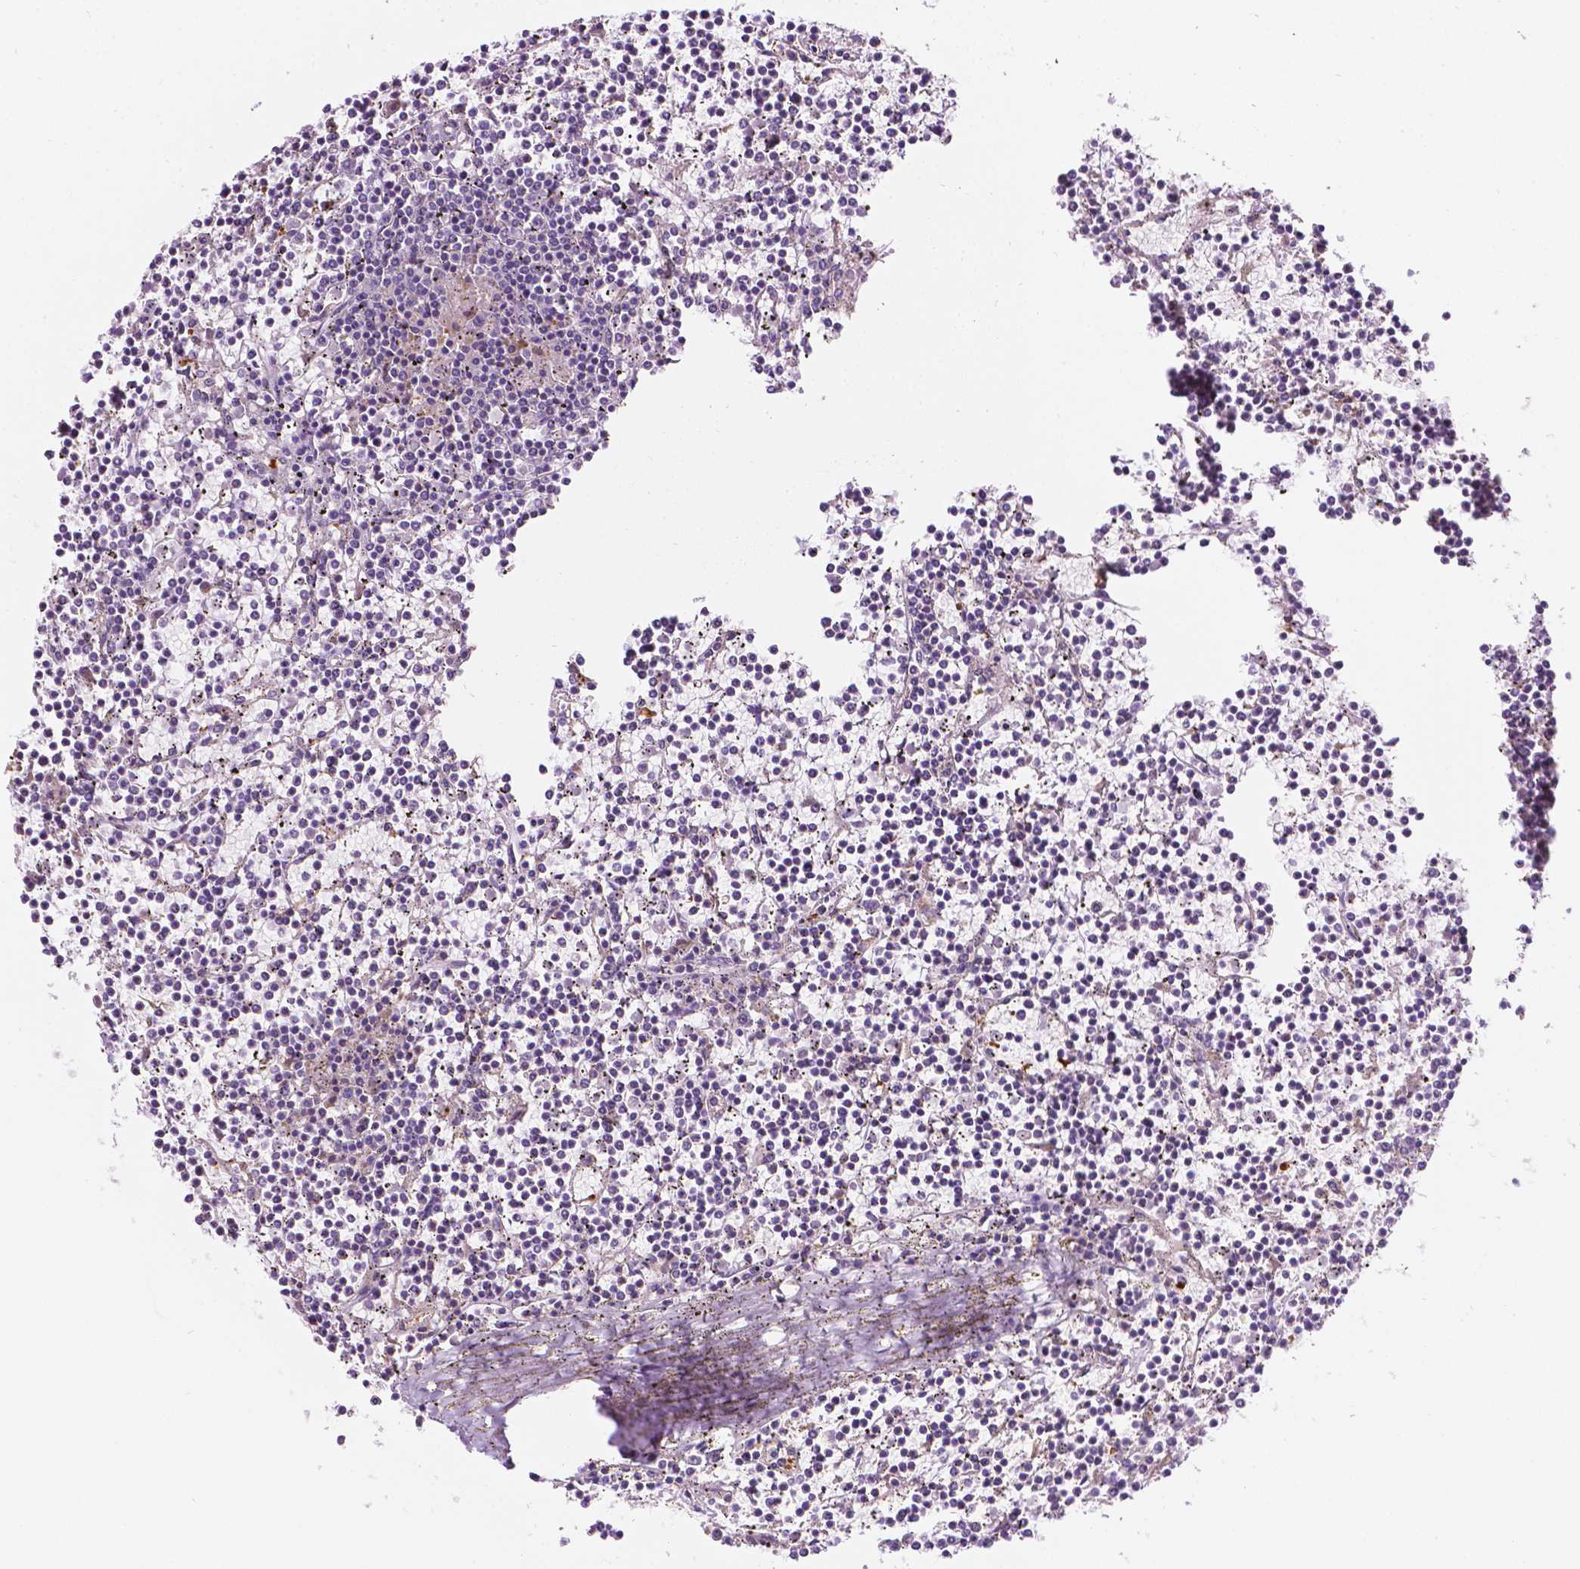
{"staining": {"intensity": "negative", "quantity": "none", "location": "none"}, "tissue": "lymphoma", "cell_type": "Tumor cells", "image_type": "cancer", "snomed": [{"axis": "morphology", "description": "Malignant lymphoma, non-Hodgkin's type, Low grade"}, {"axis": "topography", "description": "Spleen"}], "caption": "Immunohistochemistry (IHC) histopathology image of lymphoma stained for a protein (brown), which demonstrates no staining in tumor cells.", "gene": "NOS1AP", "patient": {"sex": "female", "age": 19}}